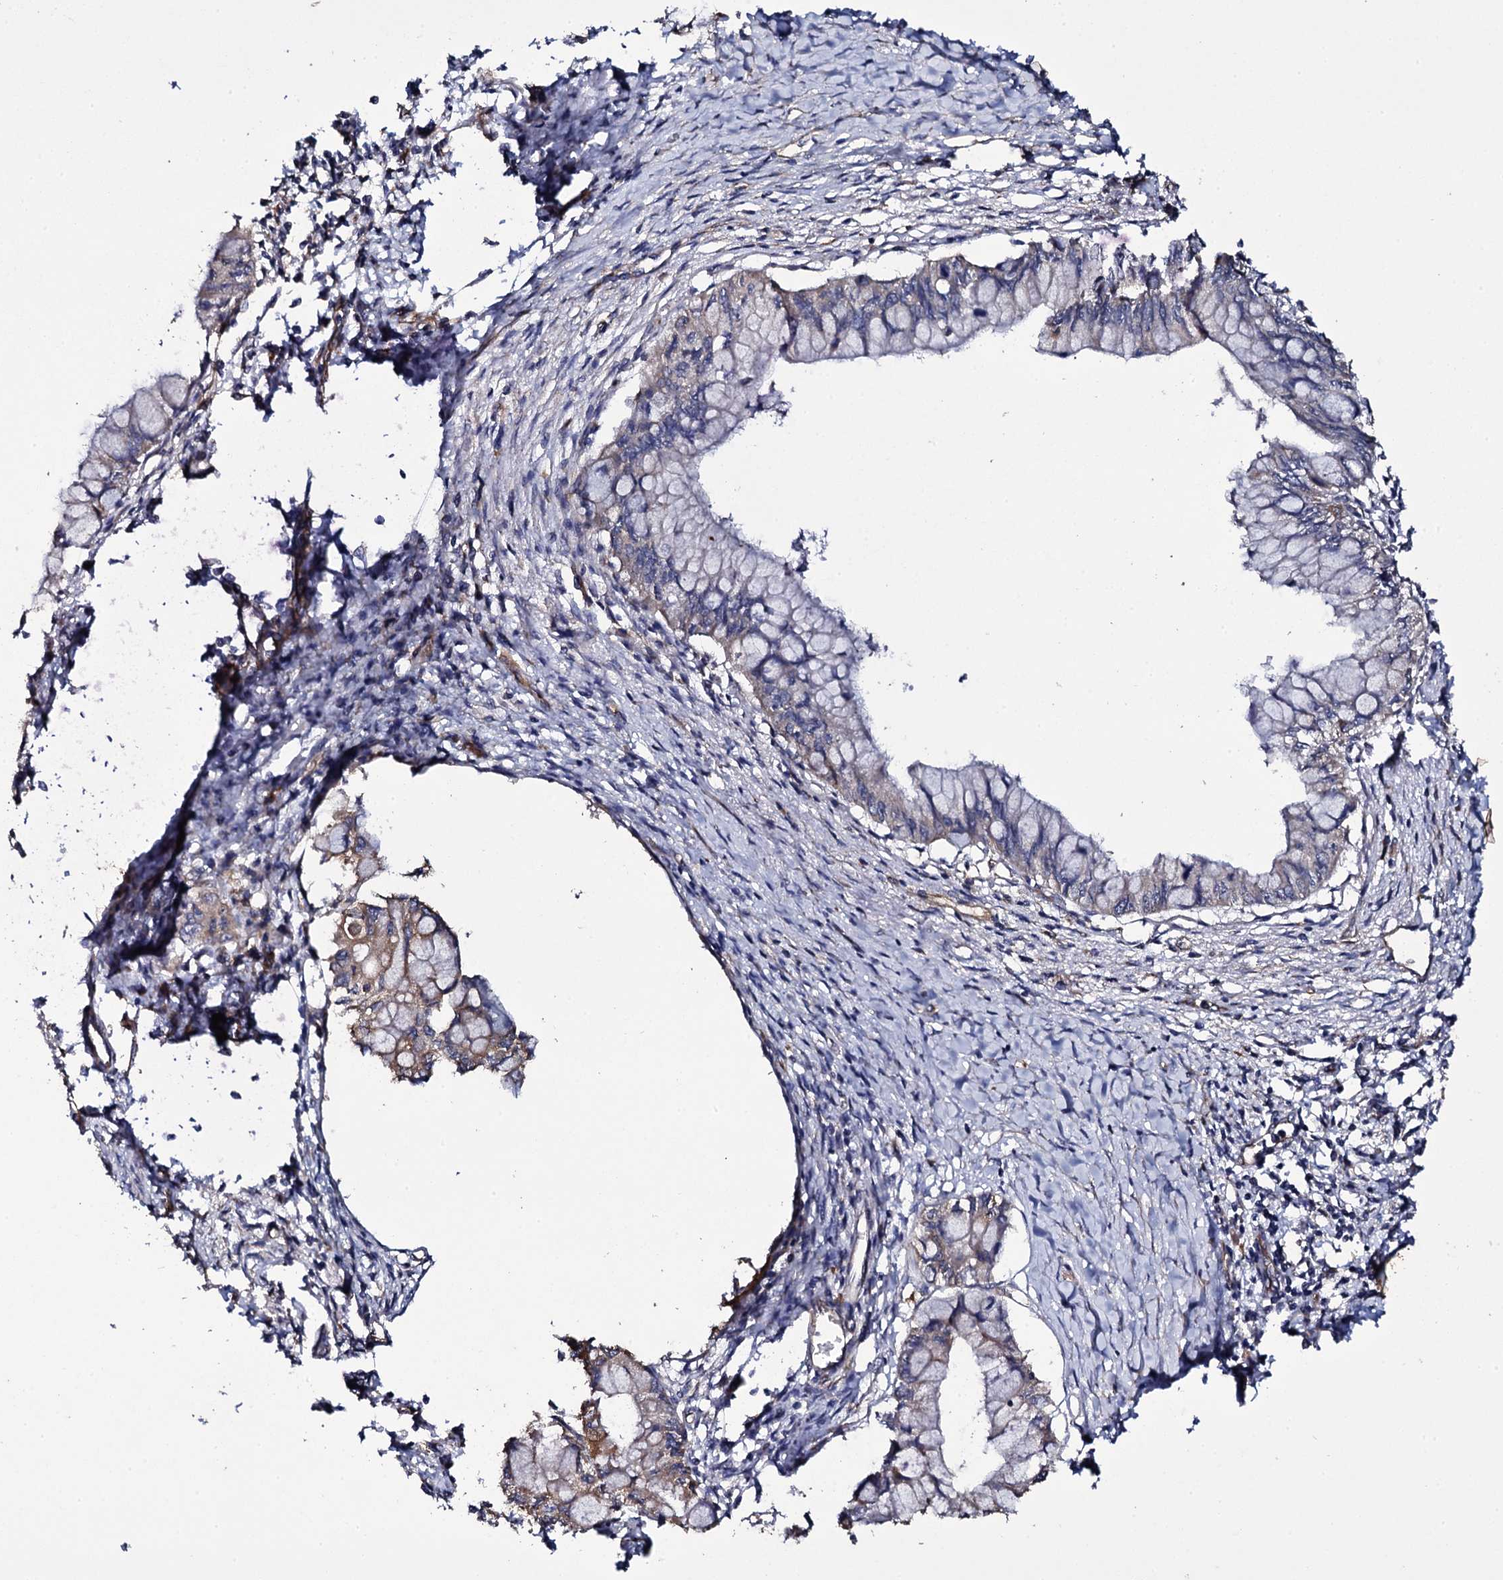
{"staining": {"intensity": "moderate", "quantity": "<25%", "location": "cytoplasmic/membranous"}, "tissue": "pancreatic cancer", "cell_type": "Tumor cells", "image_type": "cancer", "snomed": [{"axis": "morphology", "description": "Adenocarcinoma, NOS"}, {"axis": "topography", "description": "Pancreas"}], "caption": "Protein analysis of pancreatic cancer tissue exhibits moderate cytoplasmic/membranous positivity in approximately <25% of tumor cells.", "gene": "TTC23", "patient": {"sex": "male", "age": 48}}